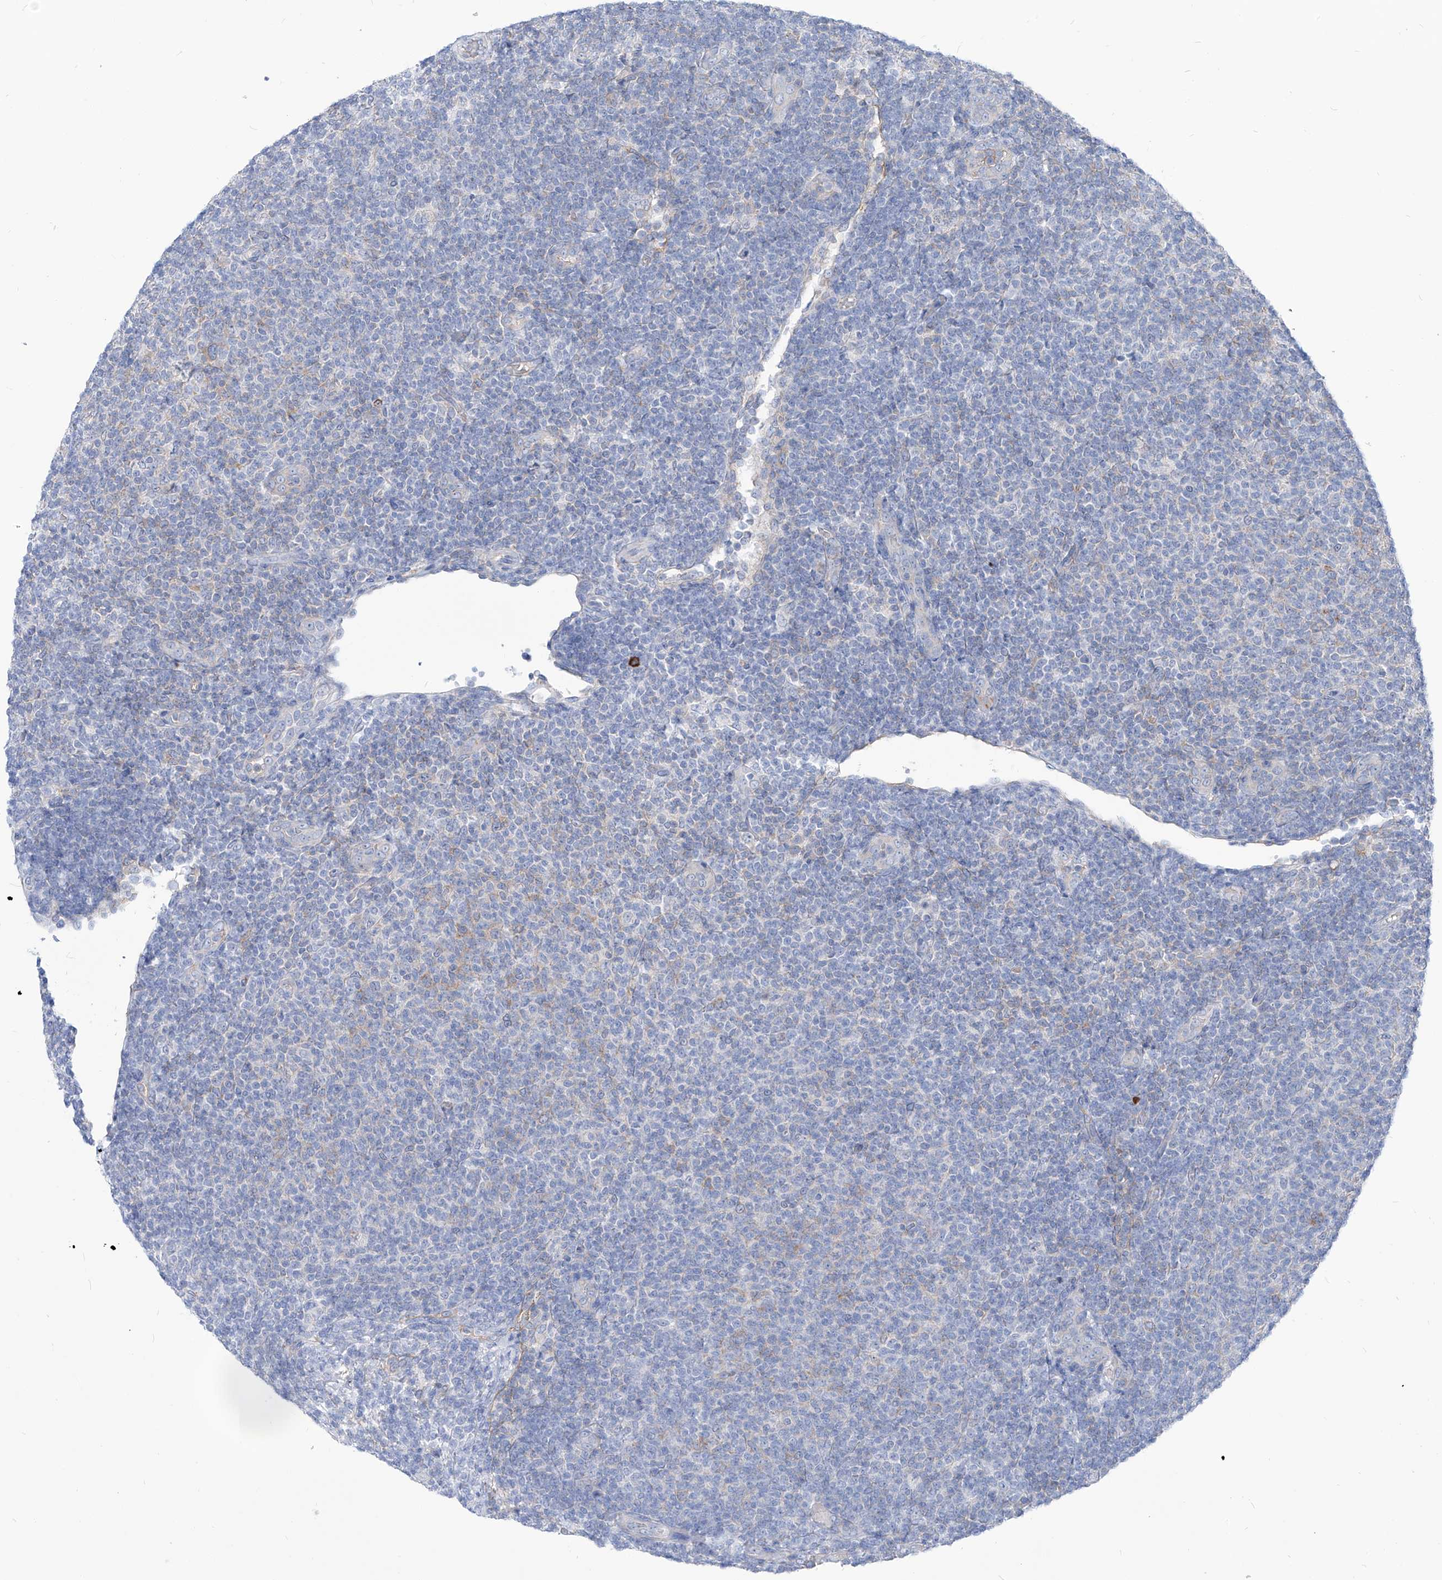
{"staining": {"intensity": "negative", "quantity": "none", "location": "none"}, "tissue": "lymphoma", "cell_type": "Tumor cells", "image_type": "cancer", "snomed": [{"axis": "morphology", "description": "Malignant lymphoma, non-Hodgkin's type, Low grade"}, {"axis": "topography", "description": "Lymph node"}], "caption": "Tumor cells are negative for protein expression in human malignant lymphoma, non-Hodgkin's type (low-grade).", "gene": "AKAP10", "patient": {"sex": "male", "age": 66}}